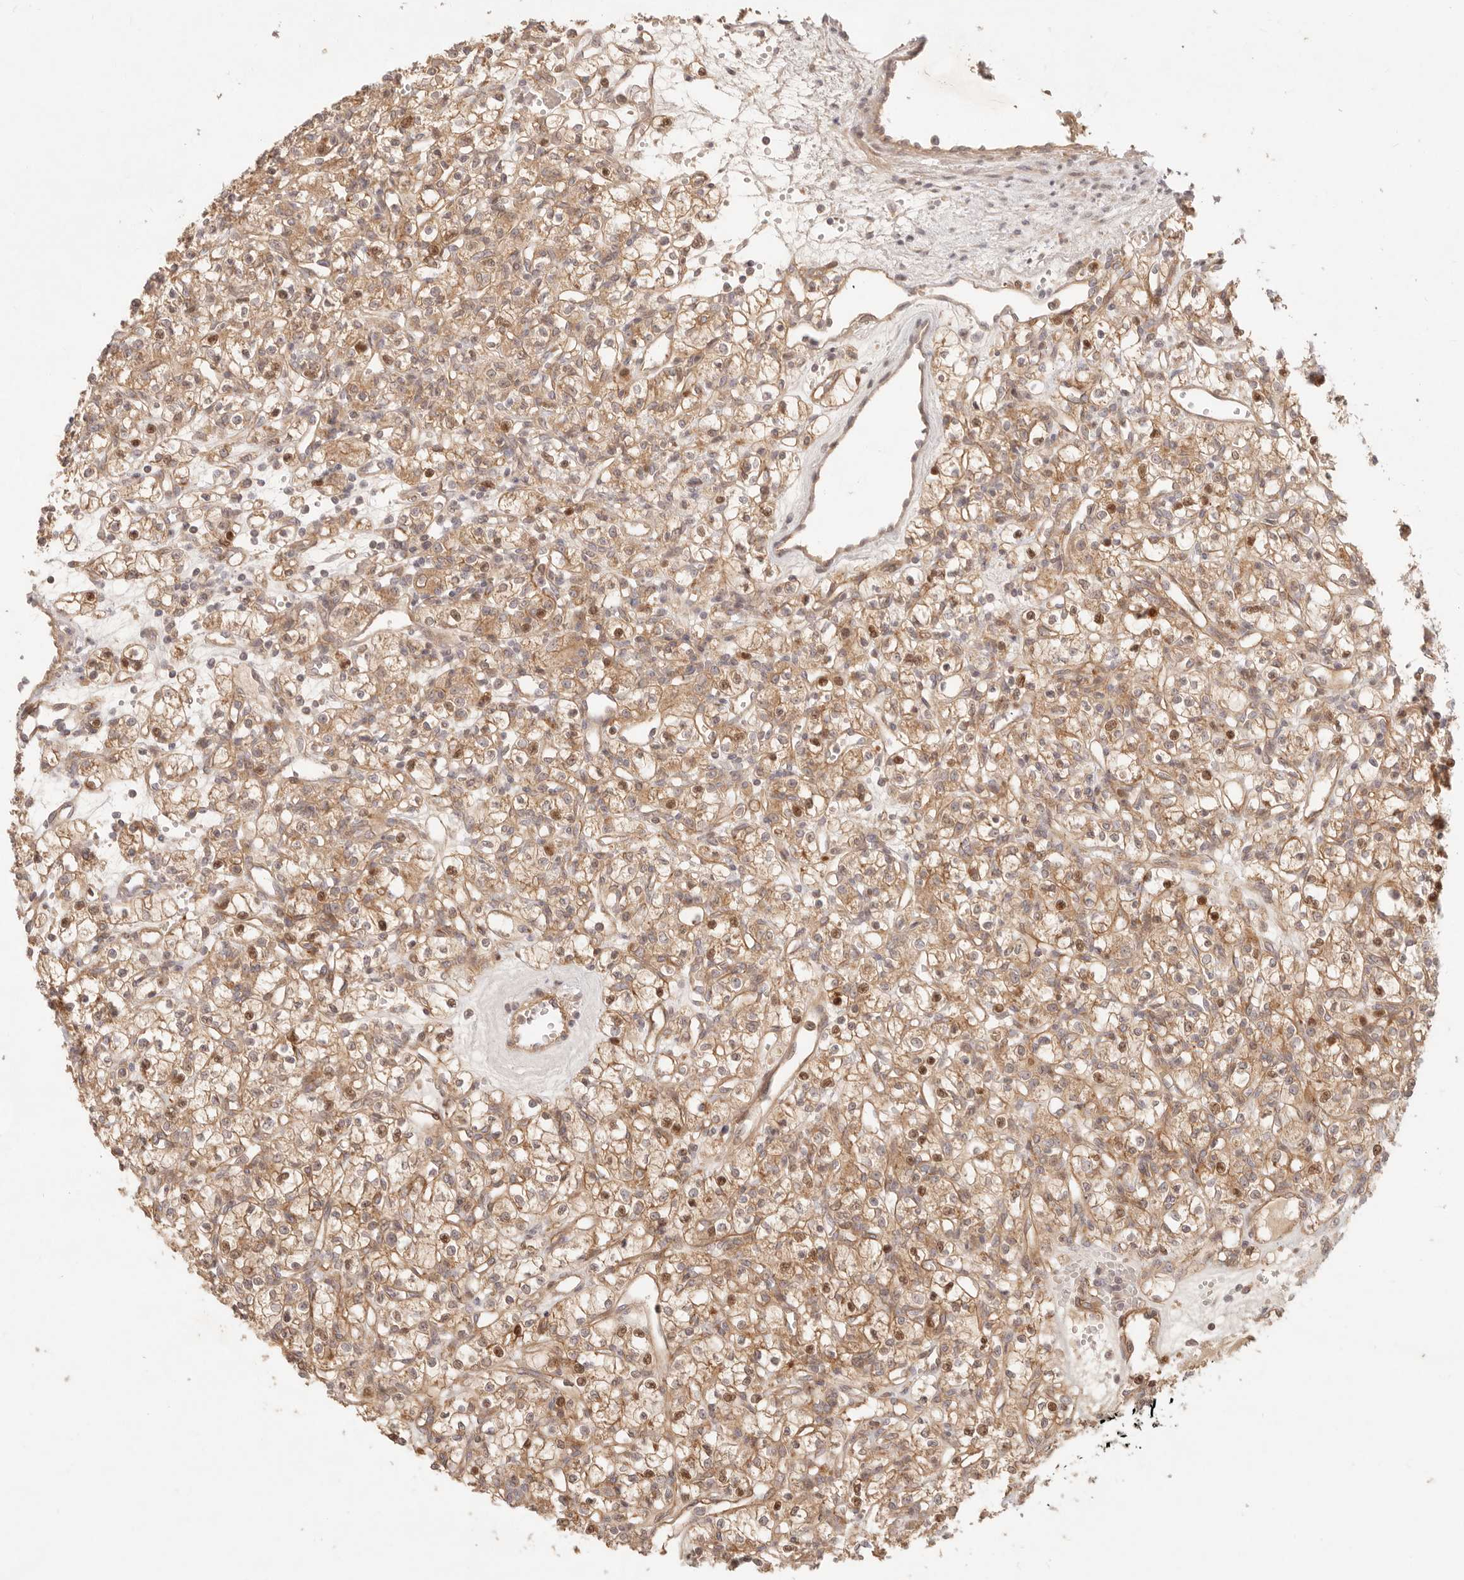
{"staining": {"intensity": "moderate", "quantity": ">75%", "location": "cytoplasmic/membranous,nuclear"}, "tissue": "renal cancer", "cell_type": "Tumor cells", "image_type": "cancer", "snomed": [{"axis": "morphology", "description": "Adenocarcinoma, NOS"}, {"axis": "topography", "description": "Kidney"}], "caption": "Renal cancer was stained to show a protein in brown. There is medium levels of moderate cytoplasmic/membranous and nuclear positivity in about >75% of tumor cells.", "gene": "PPP1R3B", "patient": {"sex": "female", "age": 59}}